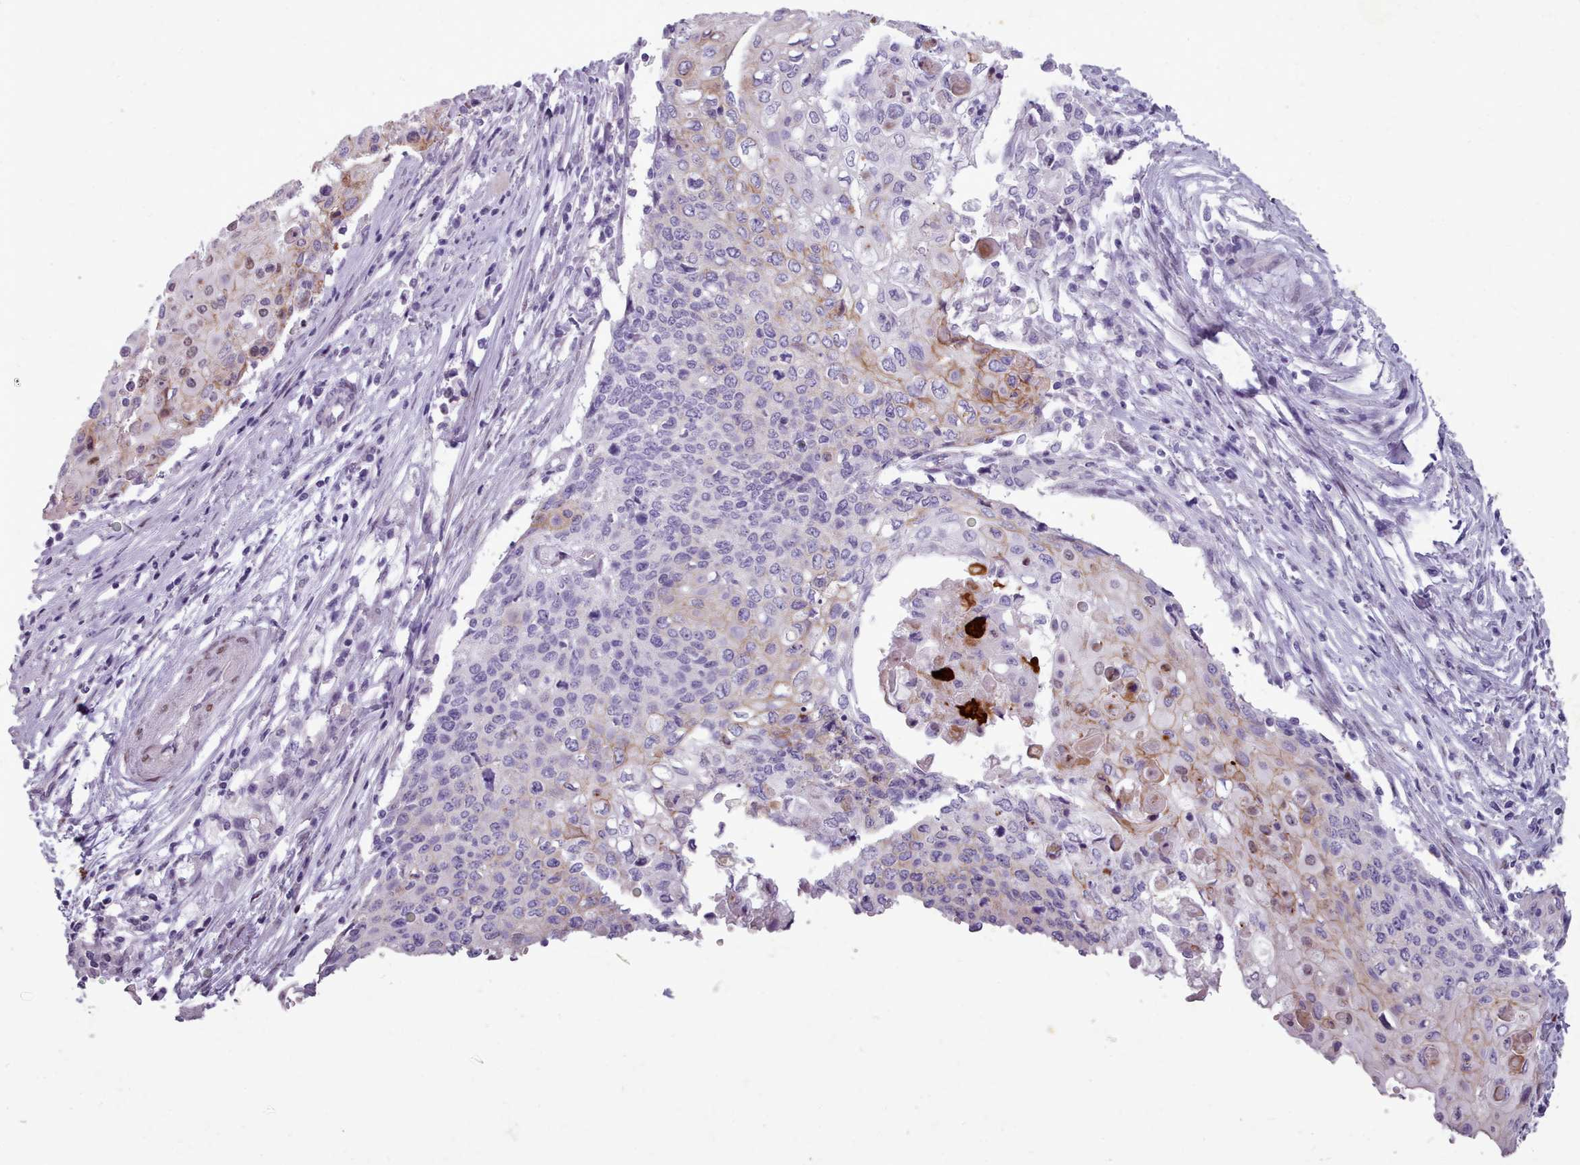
{"staining": {"intensity": "moderate", "quantity": "<25%", "location": "cytoplasmic/membranous"}, "tissue": "cervical cancer", "cell_type": "Tumor cells", "image_type": "cancer", "snomed": [{"axis": "morphology", "description": "Squamous cell carcinoma, NOS"}, {"axis": "topography", "description": "Cervix"}], "caption": "Cervical cancer (squamous cell carcinoma) tissue displays moderate cytoplasmic/membranous positivity in approximately <25% of tumor cells (DAB IHC, brown staining for protein, blue staining for nuclei).", "gene": "KCNT2", "patient": {"sex": "female", "age": 39}}